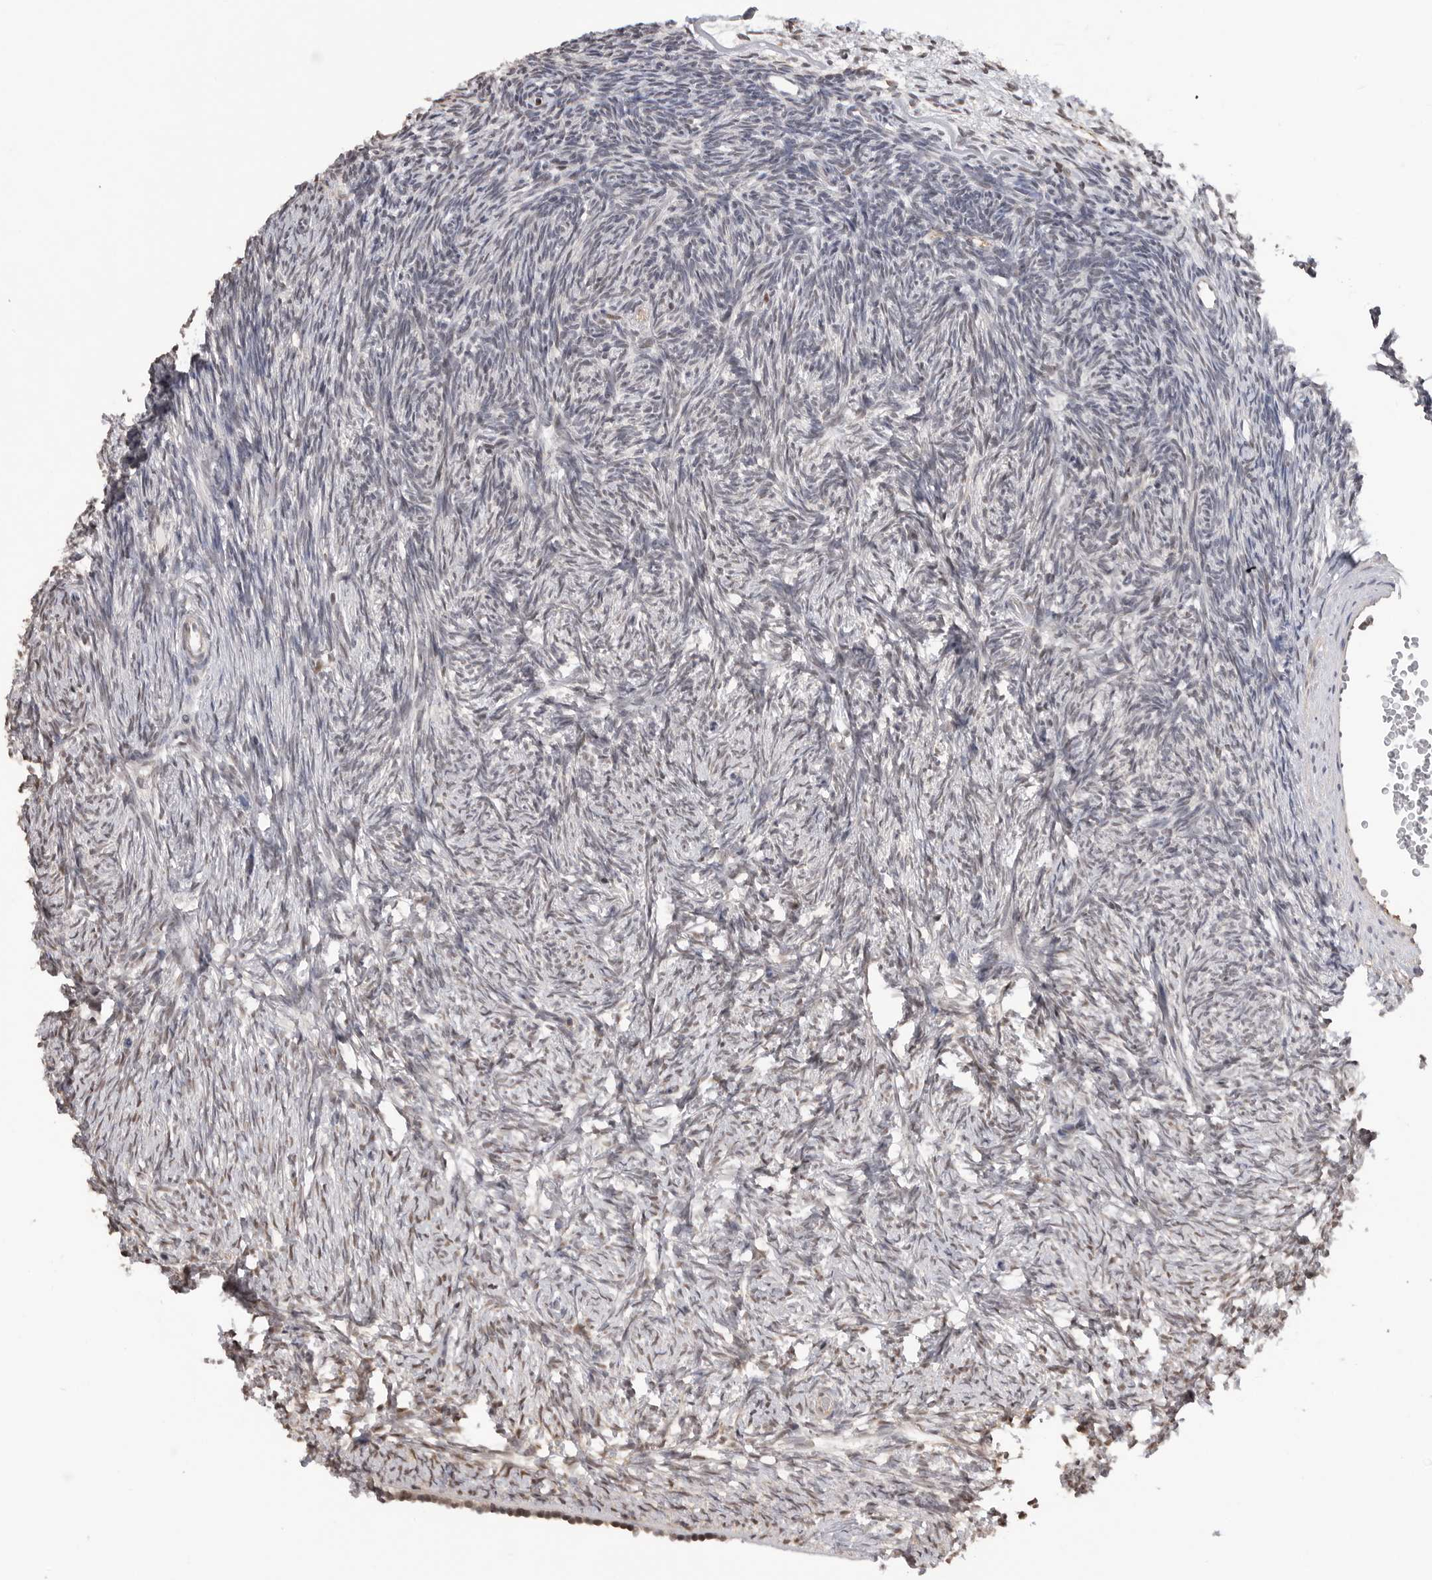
{"staining": {"intensity": "strong", "quantity": ">75%", "location": "cytoplasmic/membranous,nuclear"}, "tissue": "ovary", "cell_type": "Follicle cells", "image_type": "normal", "snomed": [{"axis": "morphology", "description": "Normal tissue, NOS"}, {"axis": "topography", "description": "Ovary"}], "caption": "Protein expression analysis of unremarkable human ovary reveals strong cytoplasmic/membranous,nuclear staining in approximately >75% of follicle cells. The staining was performed using DAB, with brown indicating positive protein expression. Nuclei are stained blue with hematoxylin.", "gene": "SMARCC1", "patient": {"sex": "female", "age": 34}}